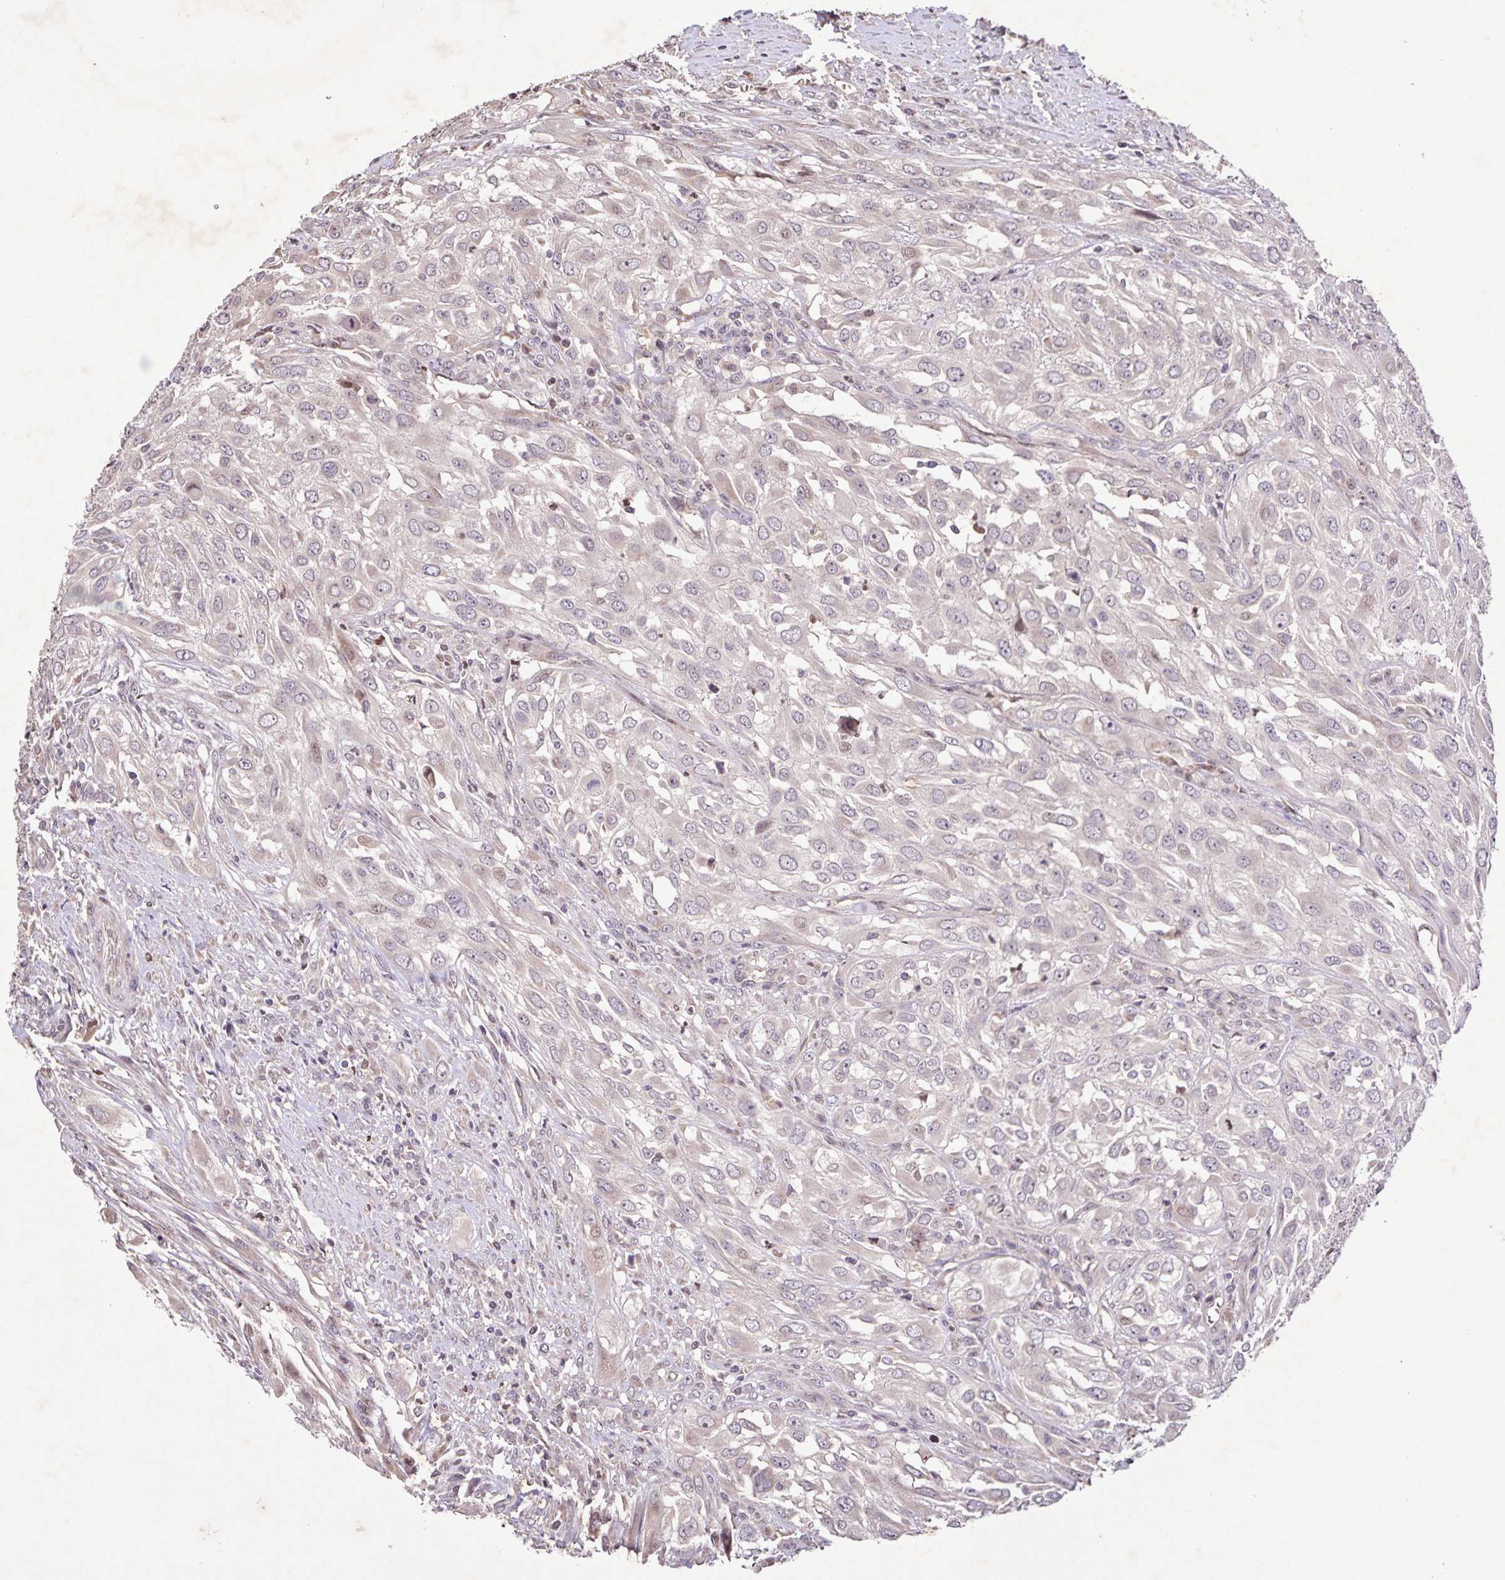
{"staining": {"intensity": "weak", "quantity": "<25%", "location": "nuclear"}, "tissue": "urothelial cancer", "cell_type": "Tumor cells", "image_type": "cancer", "snomed": [{"axis": "morphology", "description": "Urothelial carcinoma, High grade"}, {"axis": "topography", "description": "Urinary bladder"}], "caption": "Immunohistochemistry (IHC) histopathology image of human urothelial cancer stained for a protein (brown), which exhibits no expression in tumor cells.", "gene": "GDF2", "patient": {"sex": "male", "age": 67}}